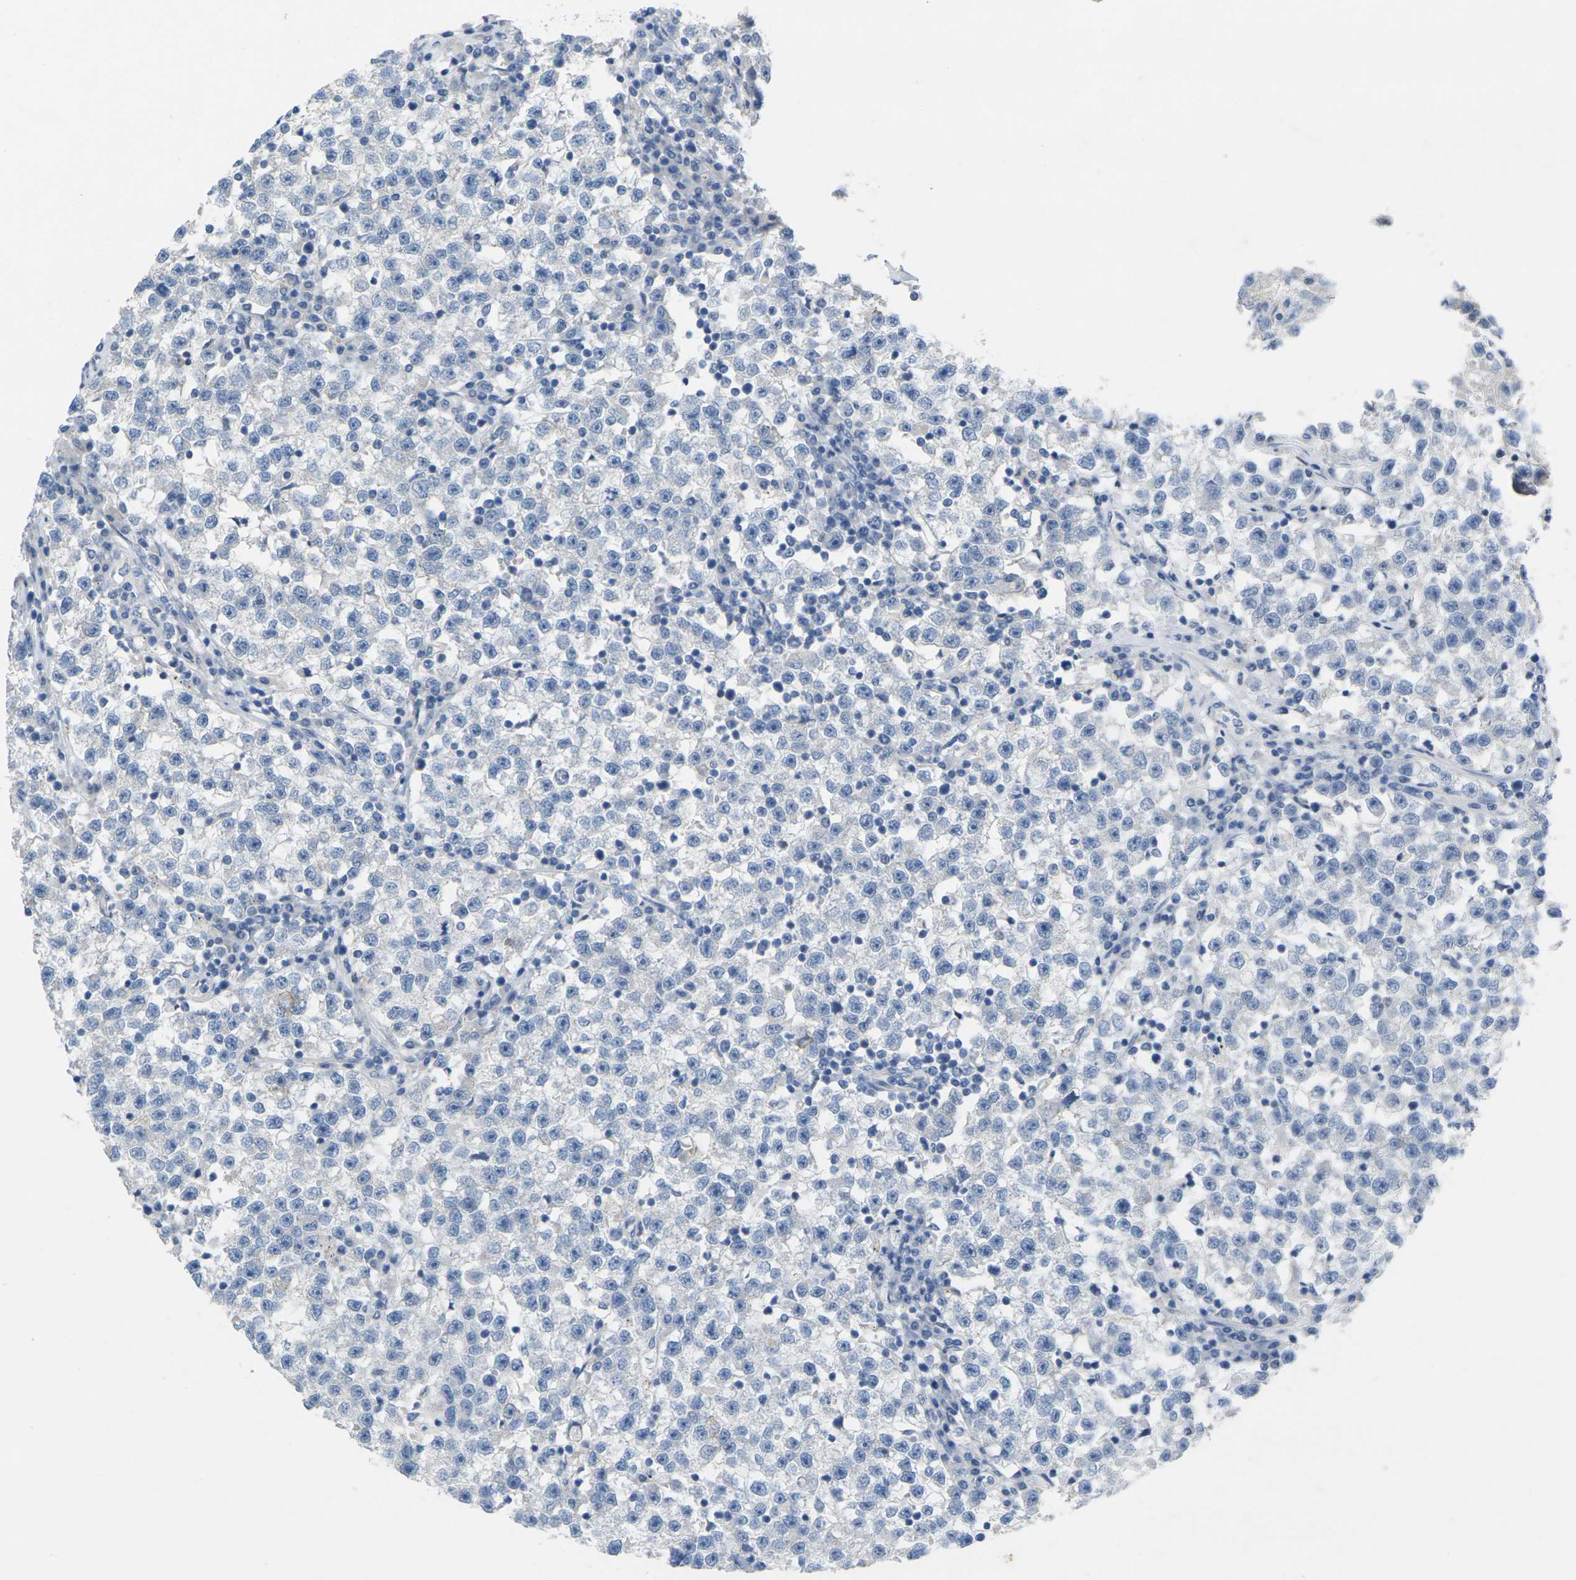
{"staining": {"intensity": "negative", "quantity": "none", "location": "none"}, "tissue": "testis cancer", "cell_type": "Tumor cells", "image_type": "cancer", "snomed": [{"axis": "morphology", "description": "Seminoma, NOS"}, {"axis": "topography", "description": "Testis"}], "caption": "A high-resolution image shows IHC staining of testis cancer (seminoma), which reveals no significant staining in tumor cells.", "gene": "TNNI3", "patient": {"sex": "male", "age": 22}}